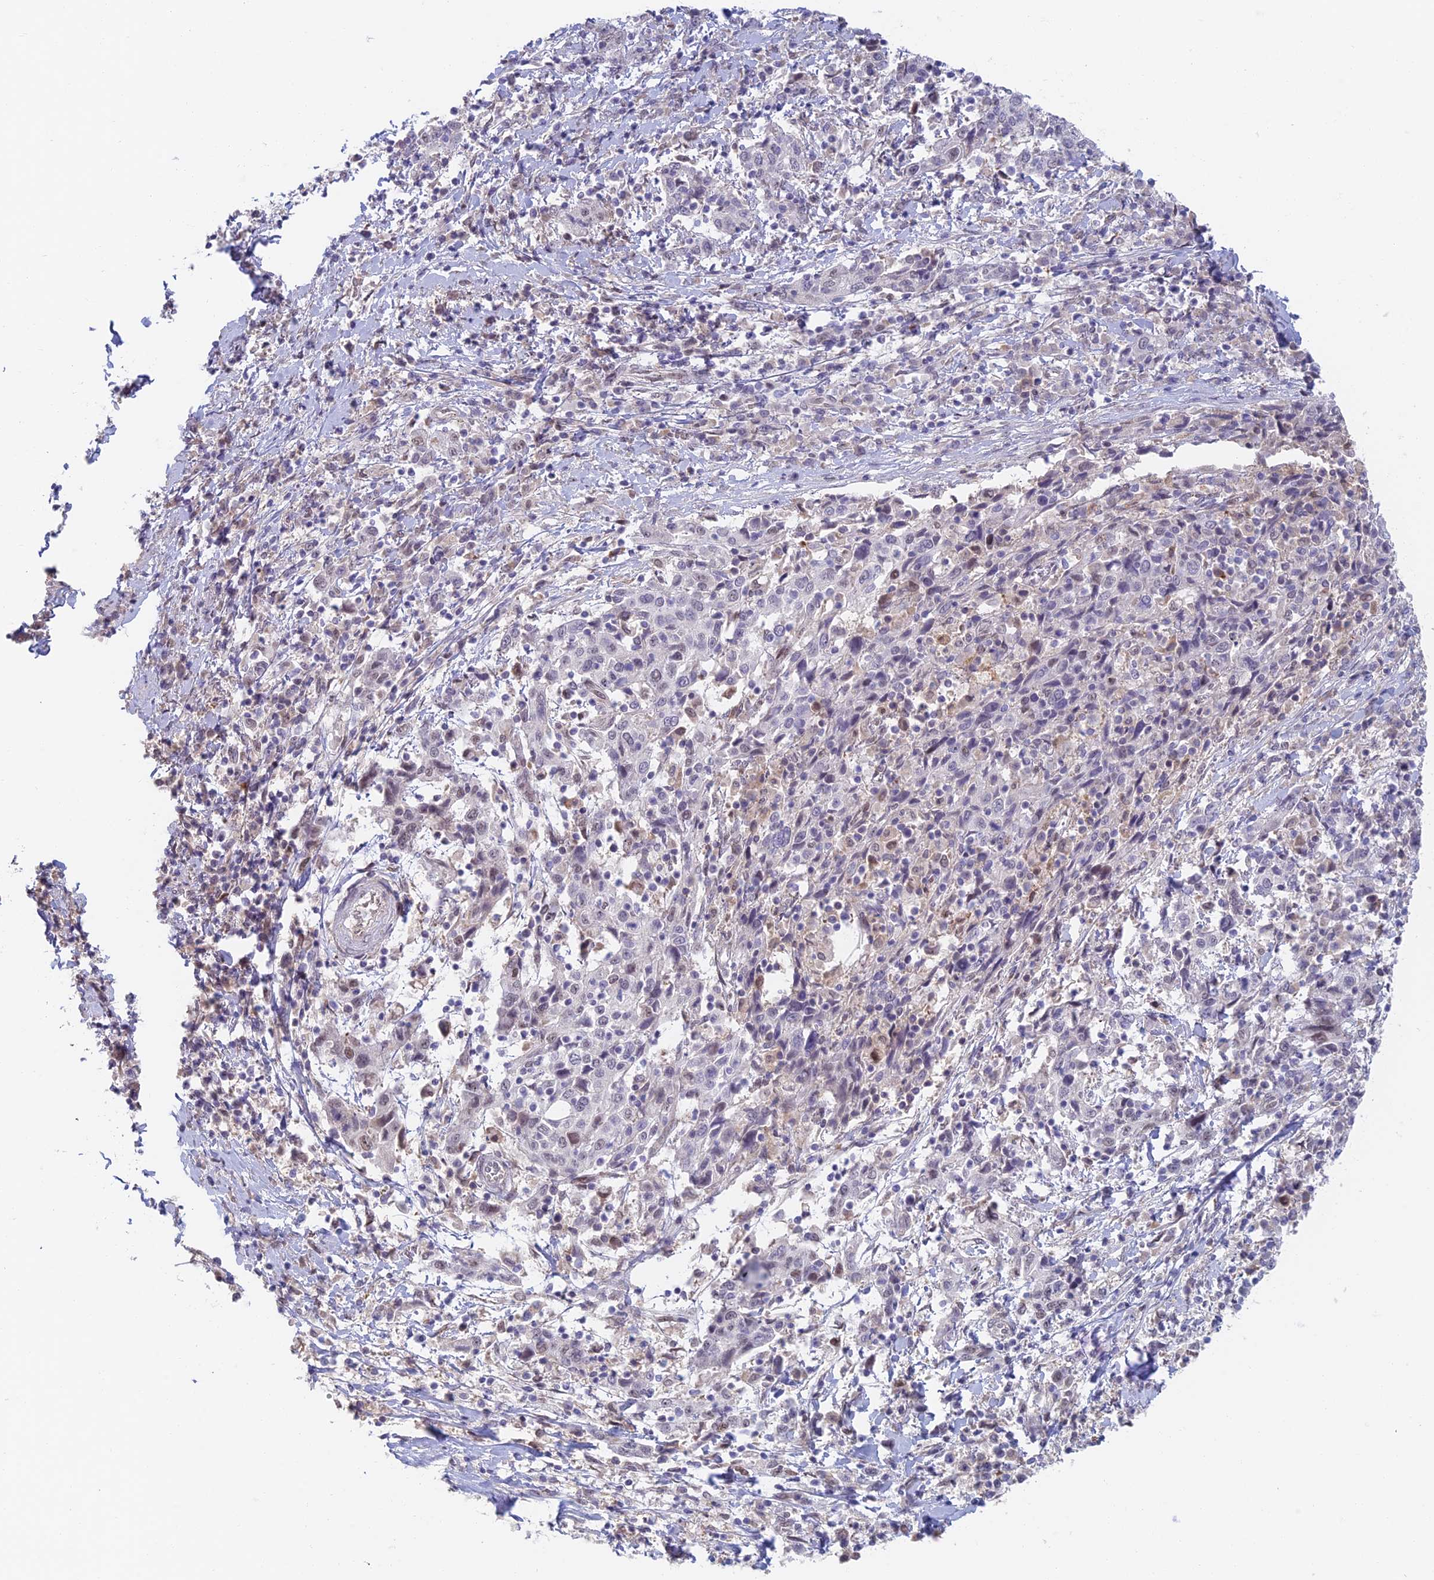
{"staining": {"intensity": "weak", "quantity": "<25%", "location": "nuclear"}, "tissue": "cervical cancer", "cell_type": "Tumor cells", "image_type": "cancer", "snomed": [{"axis": "morphology", "description": "Squamous cell carcinoma, NOS"}, {"axis": "topography", "description": "Cervix"}], "caption": "Immunohistochemical staining of cervical cancer reveals no significant staining in tumor cells. The staining was performed using DAB to visualize the protein expression in brown, while the nuclei were stained in blue with hematoxylin (Magnification: 20x).", "gene": "ZUP1", "patient": {"sex": "female", "age": 46}}